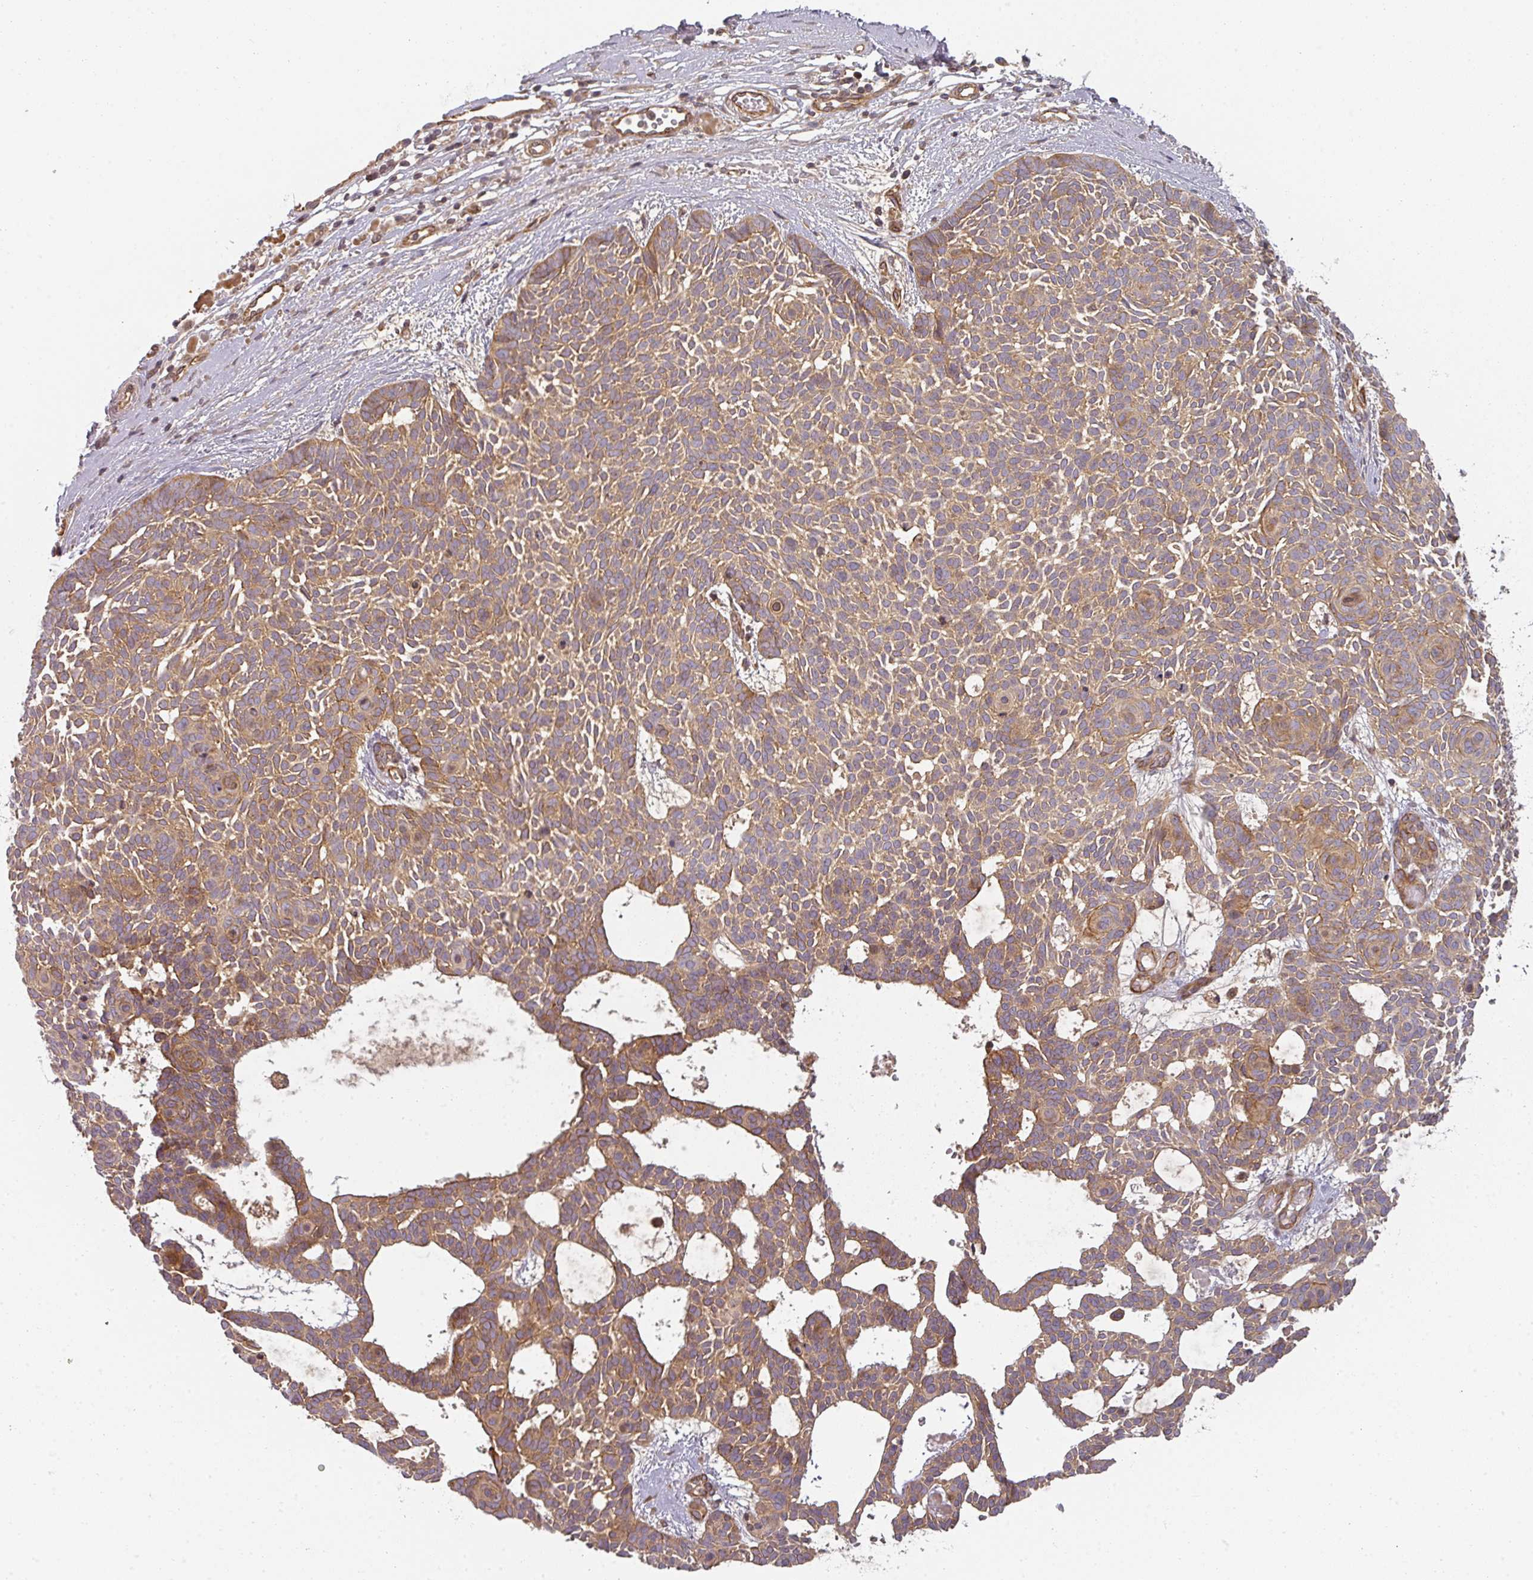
{"staining": {"intensity": "moderate", "quantity": ">75%", "location": "cytoplasmic/membranous"}, "tissue": "skin cancer", "cell_type": "Tumor cells", "image_type": "cancer", "snomed": [{"axis": "morphology", "description": "Basal cell carcinoma"}, {"axis": "topography", "description": "Skin"}], "caption": "Immunohistochemical staining of skin cancer exhibits medium levels of moderate cytoplasmic/membranous protein expression in approximately >75% of tumor cells.", "gene": "CNOT1", "patient": {"sex": "male", "age": 61}}